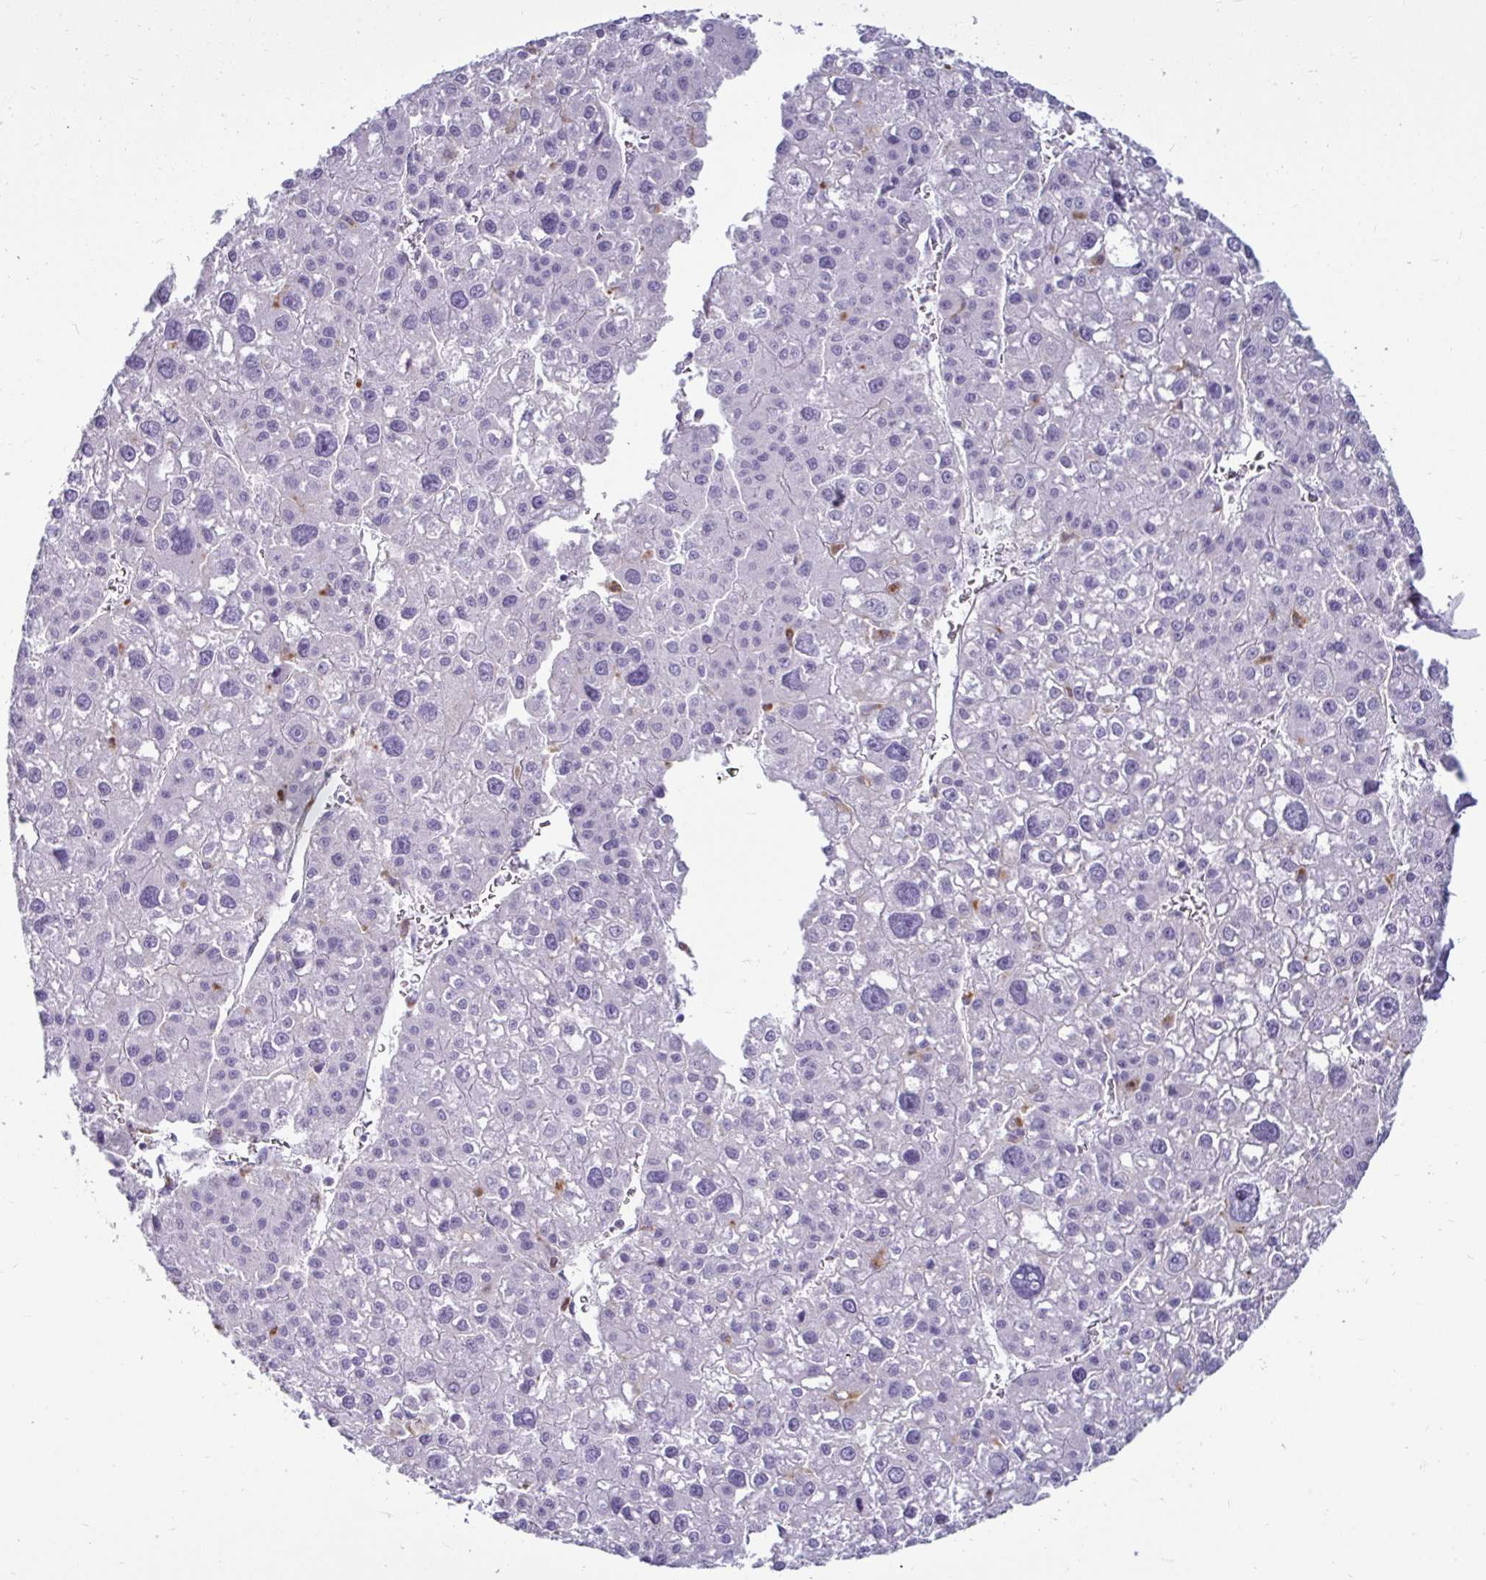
{"staining": {"intensity": "negative", "quantity": "none", "location": "none"}, "tissue": "liver cancer", "cell_type": "Tumor cells", "image_type": "cancer", "snomed": [{"axis": "morphology", "description": "Carcinoma, Hepatocellular, NOS"}, {"axis": "topography", "description": "Liver"}], "caption": "Hepatocellular carcinoma (liver) was stained to show a protein in brown. There is no significant staining in tumor cells.", "gene": "CTSZ", "patient": {"sex": "male", "age": 73}}